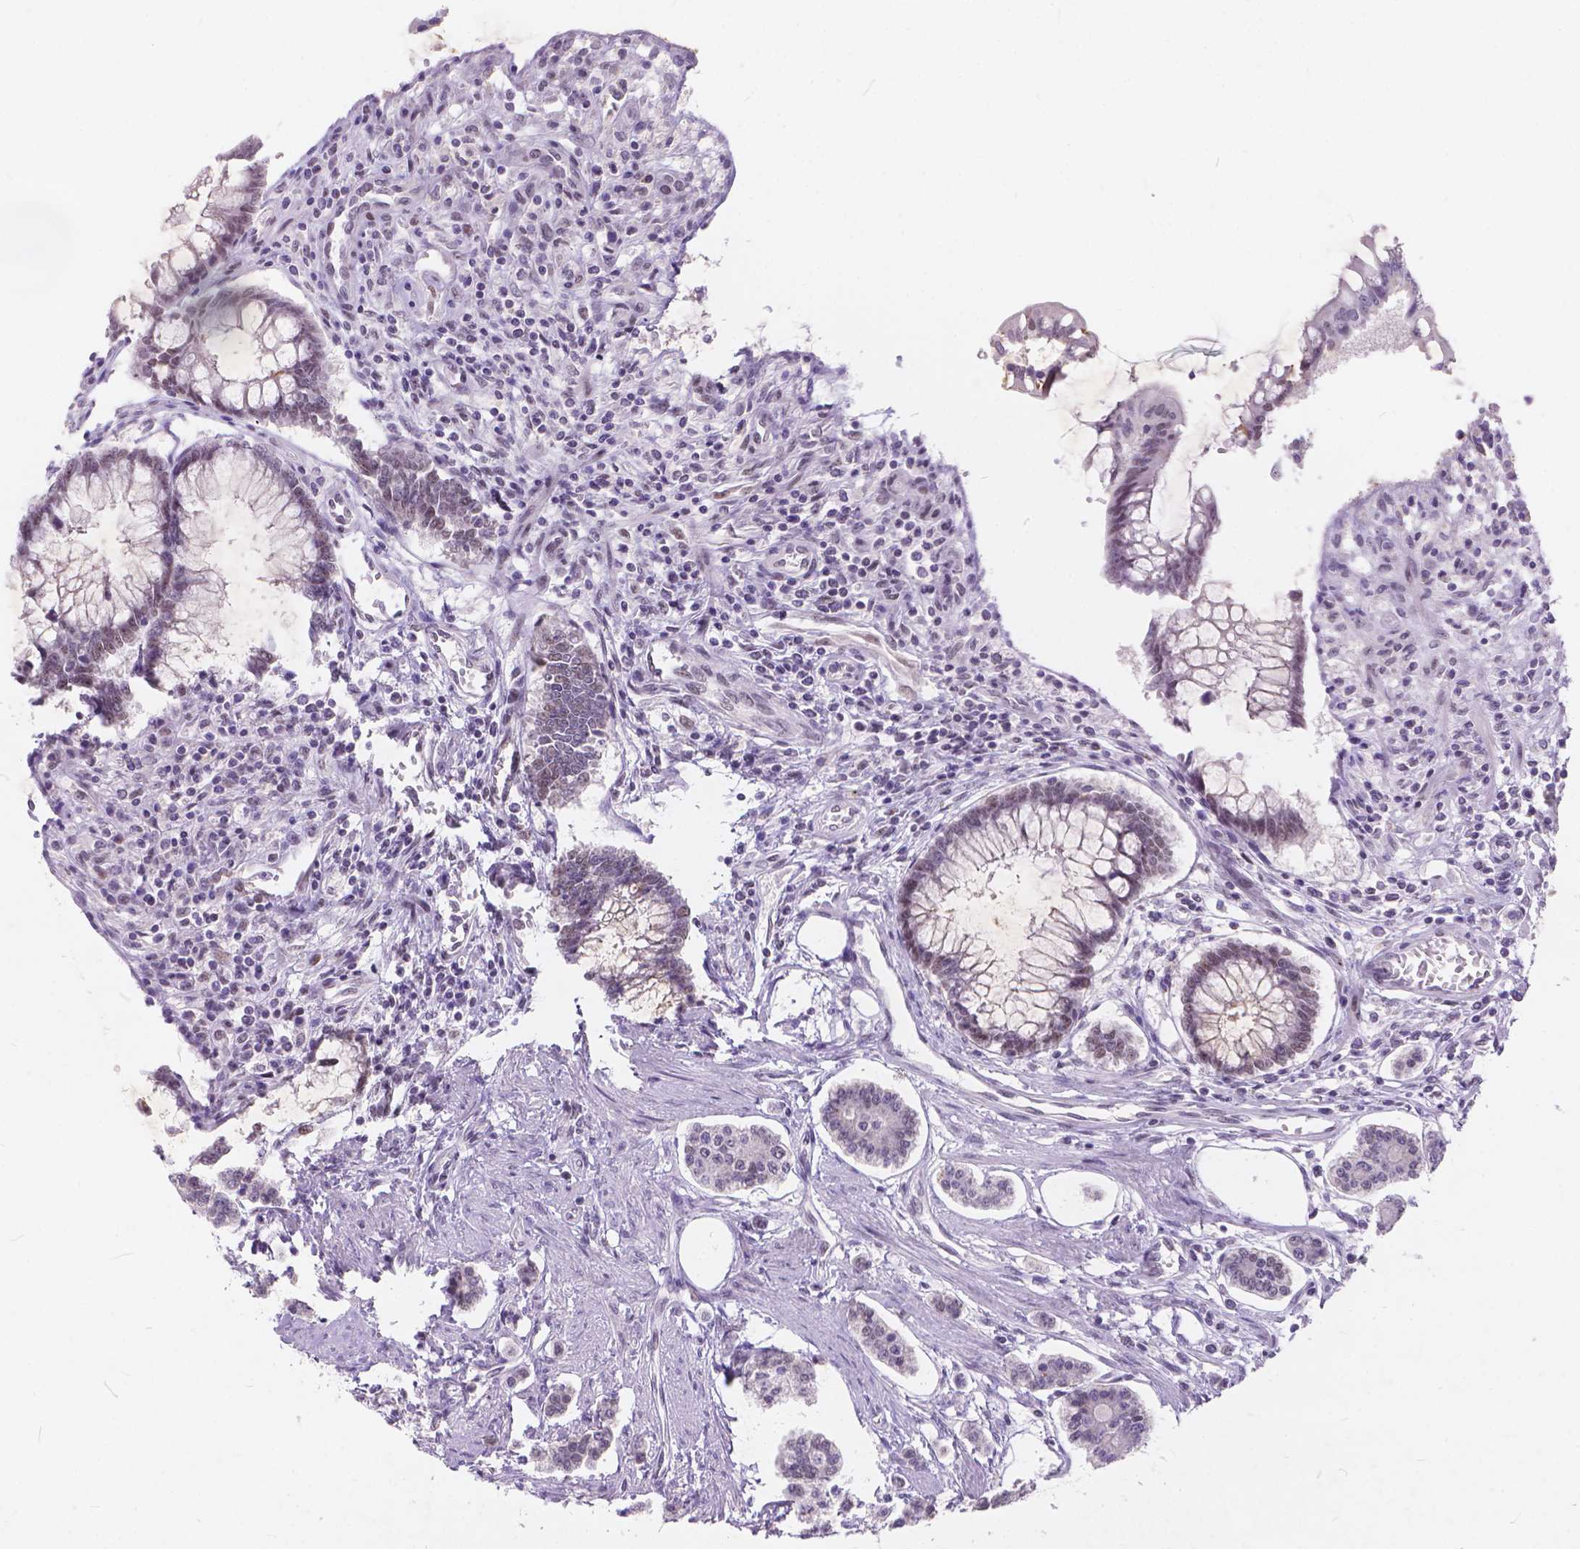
{"staining": {"intensity": "negative", "quantity": "none", "location": "none"}, "tissue": "carcinoid", "cell_type": "Tumor cells", "image_type": "cancer", "snomed": [{"axis": "morphology", "description": "Carcinoid, malignant, NOS"}, {"axis": "topography", "description": "Small intestine"}], "caption": "There is no significant positivity in tumor cells of carcinoid.", "gene": "FAM53A", "patient": {"sex": "female", "age": 65}}